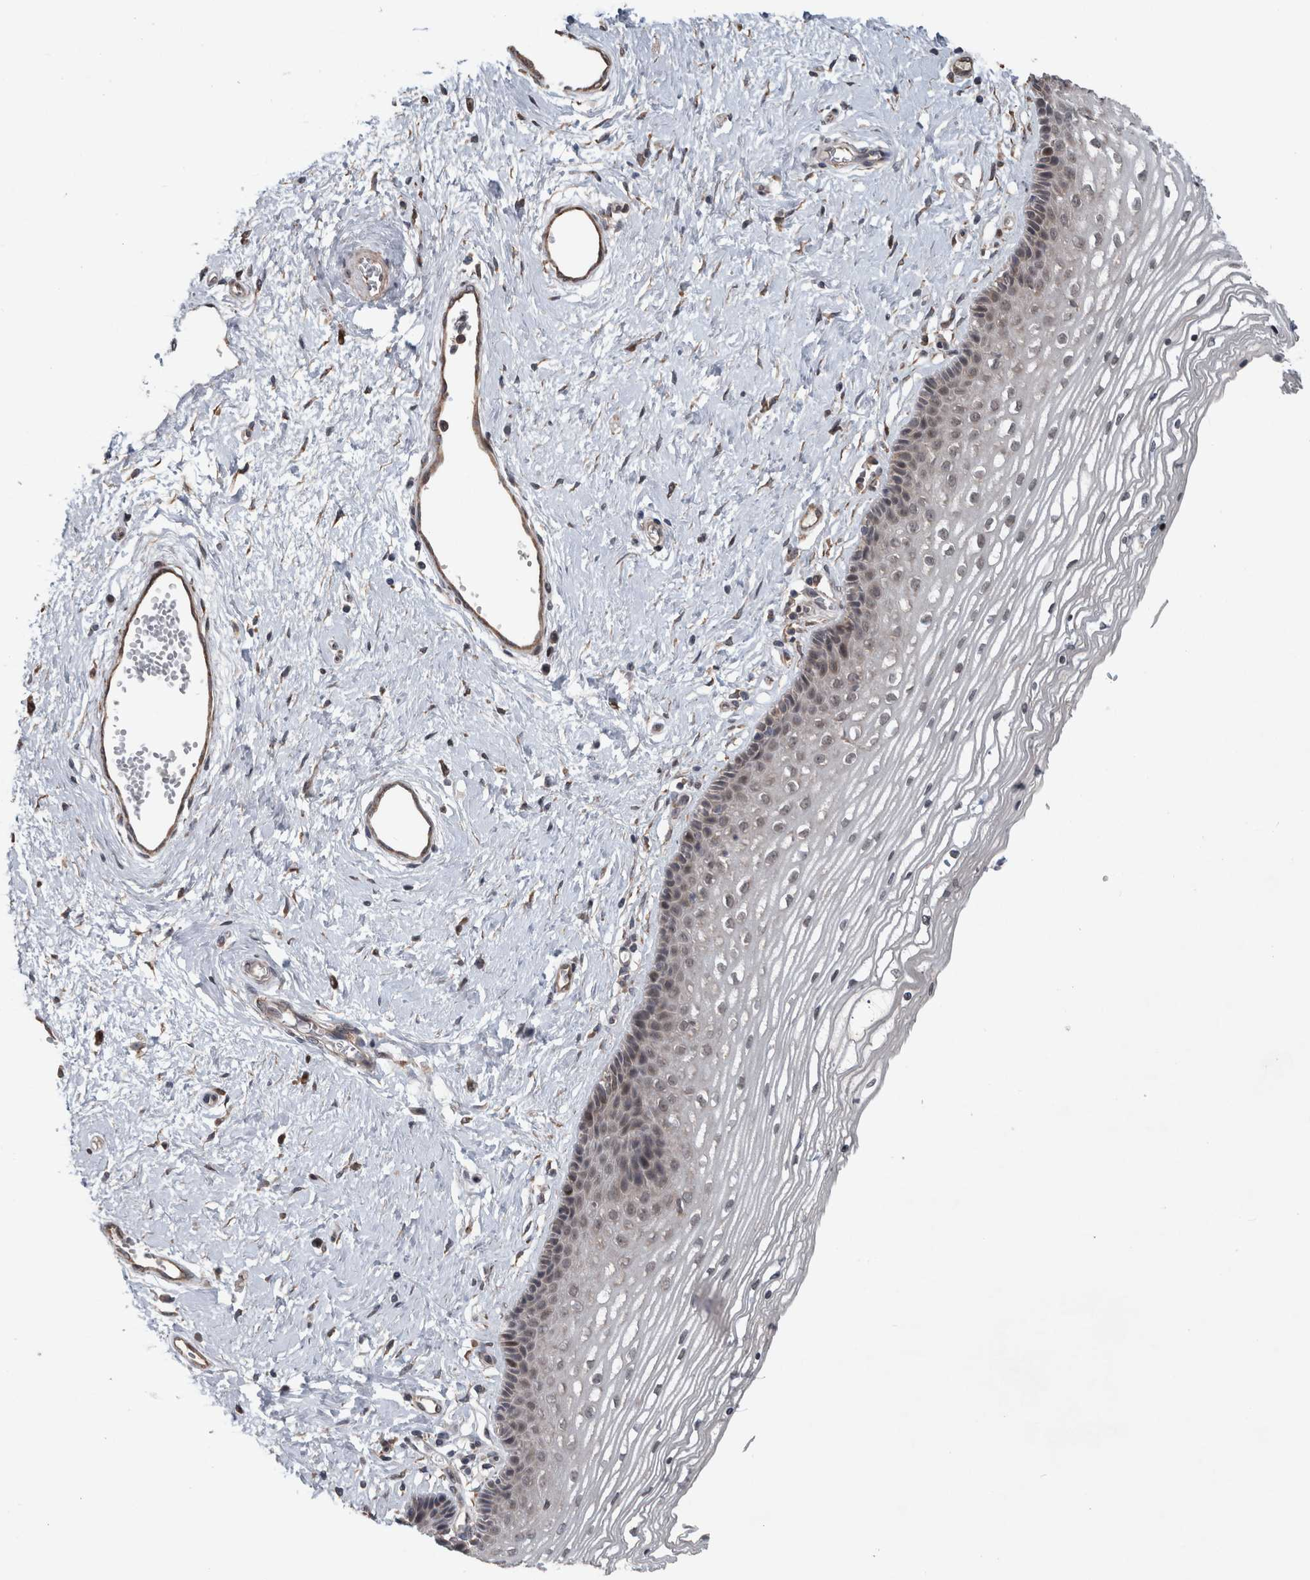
{"staining": {"intensity": "moderate", "quantity": "<25%", "location": "cytoplasmic/membranous"}, "tissue": "vagina", "cell_type": "Squamous epithelial cells", "image_type": "normal", "snomed": [{"axis": "morphology", "description": "Normal tissue, NOS"}, {"axis": "topography", "description": "Vagina"}], "caption": "IHC (DAB (3,3'-diaminobenzidine)) staining of normal human vagina demonstrates moderate cytoplasmic/membranous protein expression in approximately <25% of squamous epithelial cells. (DAB = brown stain, brightfield microscopy at high magnification).", "gene": "GIMAP6", "patient": {"sex": "female", "age": 46}}